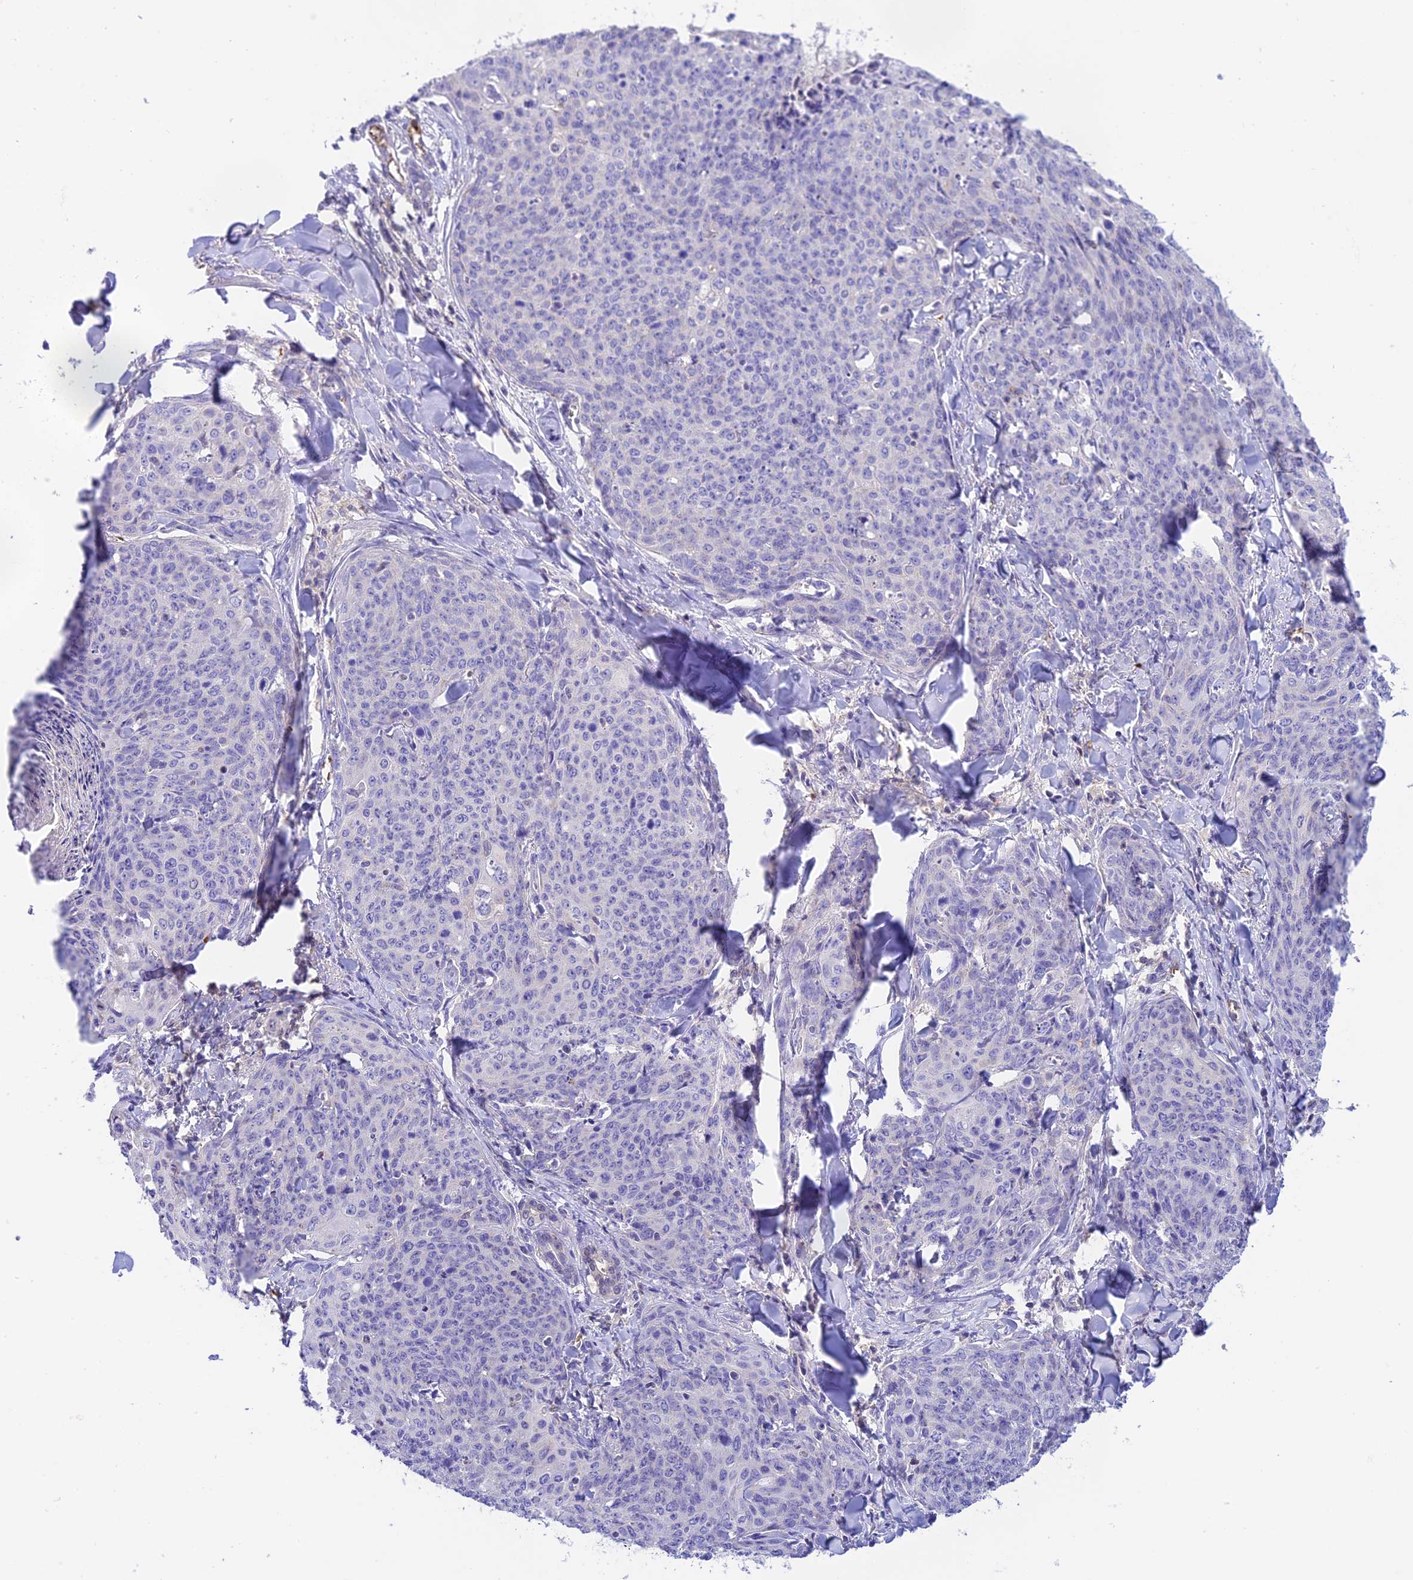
{"staining": {"intensity": "negative", "quantity": "none", "location": "none"}, "tissue": "skin cancer", "cell_type": "Tumor cells", "image_type": "cancer", "snomed": [{"axis": "morphology", "description": "Squamous cell carcinoma, NOS"}, {"axis": "topography", "description": "Skin"}, {"axis": "topography", "description": "Vulva"}], "caption": "Tumor cells are negative for brown protein staining in skin cancer.", "gene": "HDHD2", "patient": {"sex": "female", "age": 85}}